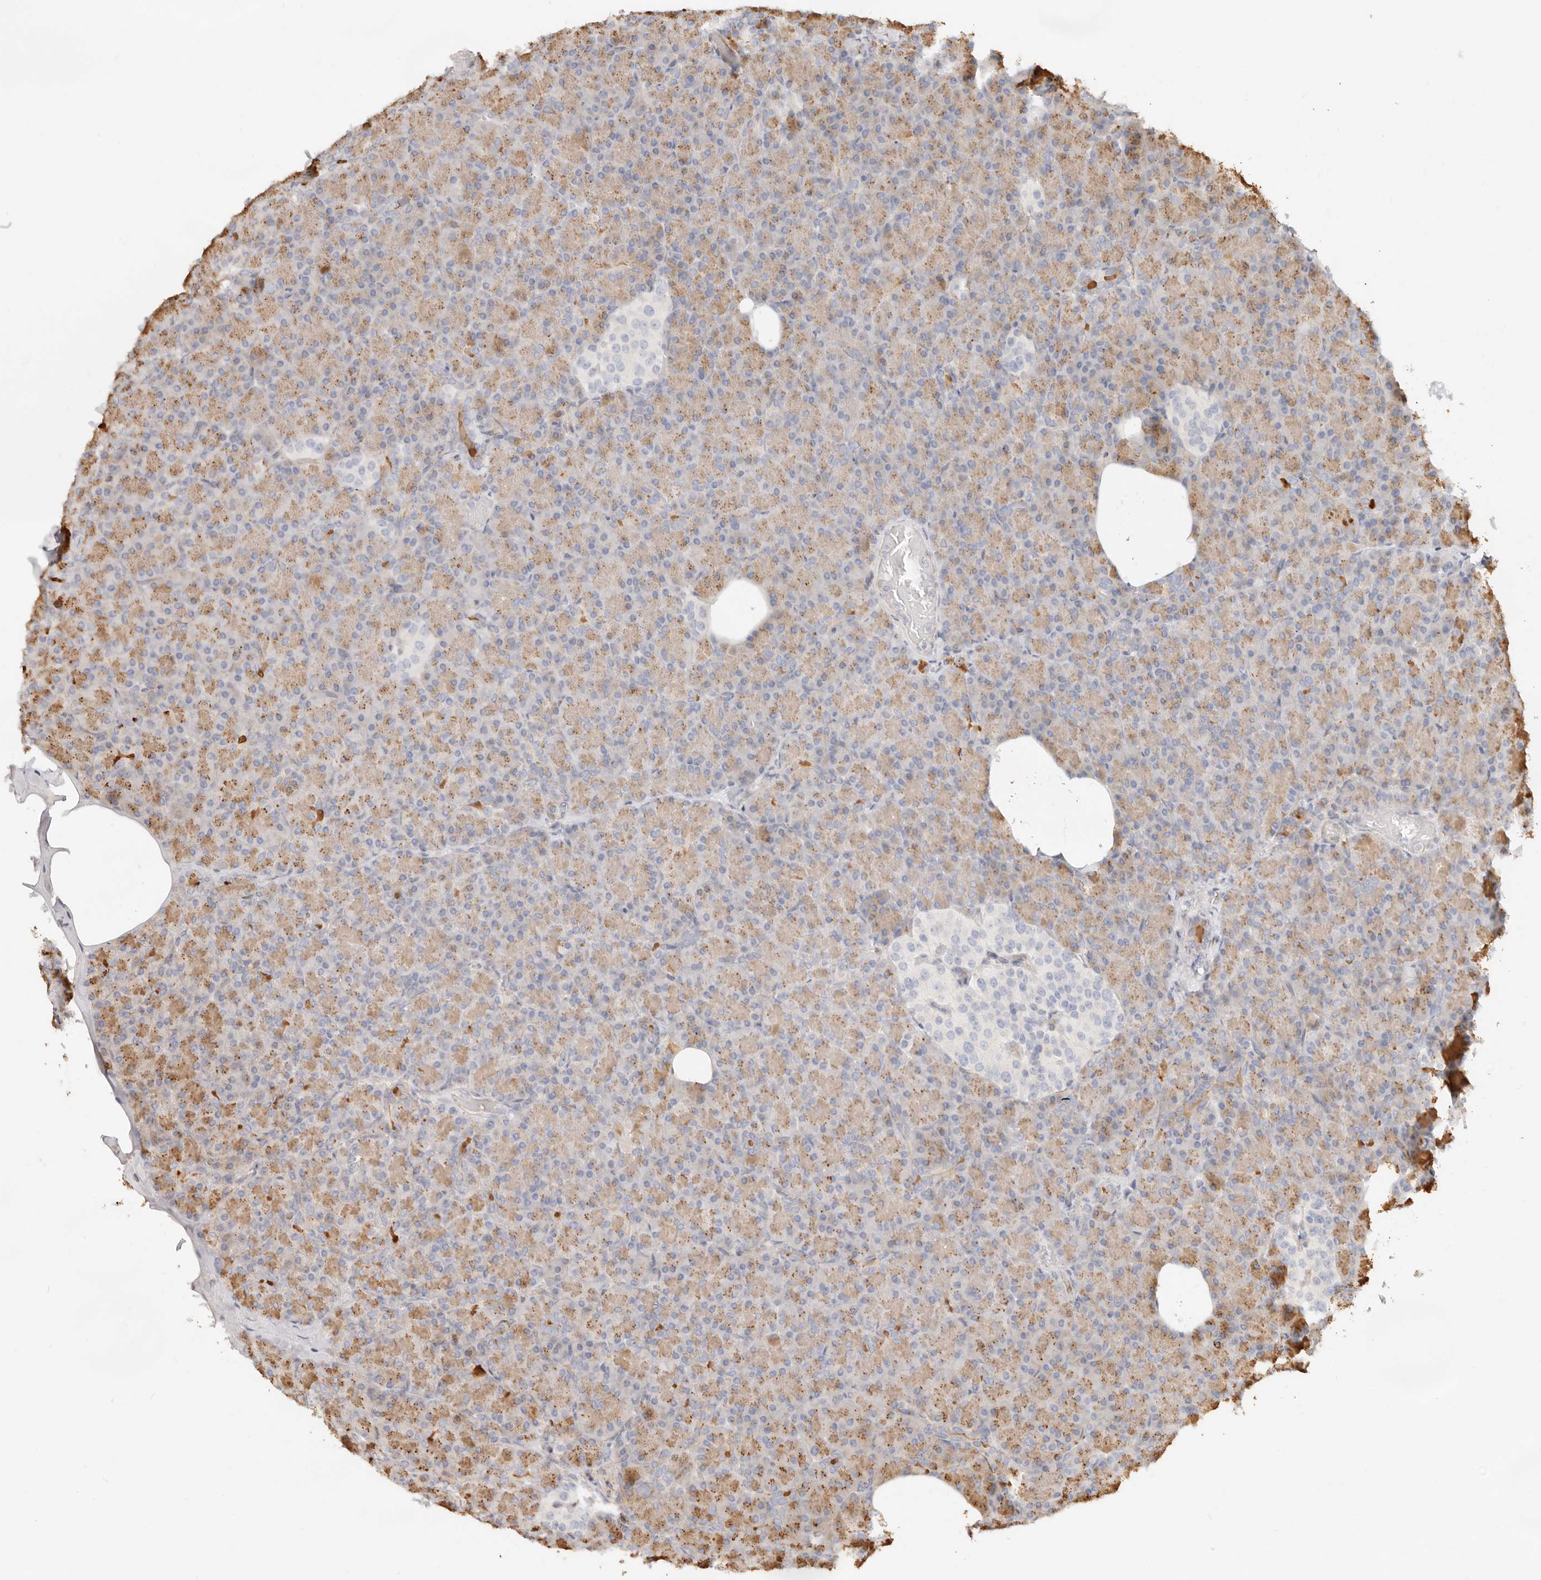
{"staining": {"intensity": "moderate", "quantity": ">75%", "location": "cytoplasmic/membranous"}, "tissue": "pancreas", "cell_type": "Exocrine glandular cells", "image_type": "normal", "snomed": [{"axis": "morphology", "description": "Normal tissue, NOS"}, {"axis": "topography", "description": "Pancreas"}], "caption": "Immunohistochemical staining of benign human pancreas reveals moderate cytoplasmic/membranous protein staining in about >75% of exocrine glandular cells.", "gene": "SASS6", "patient": {"sex": "female", "age": 43}}